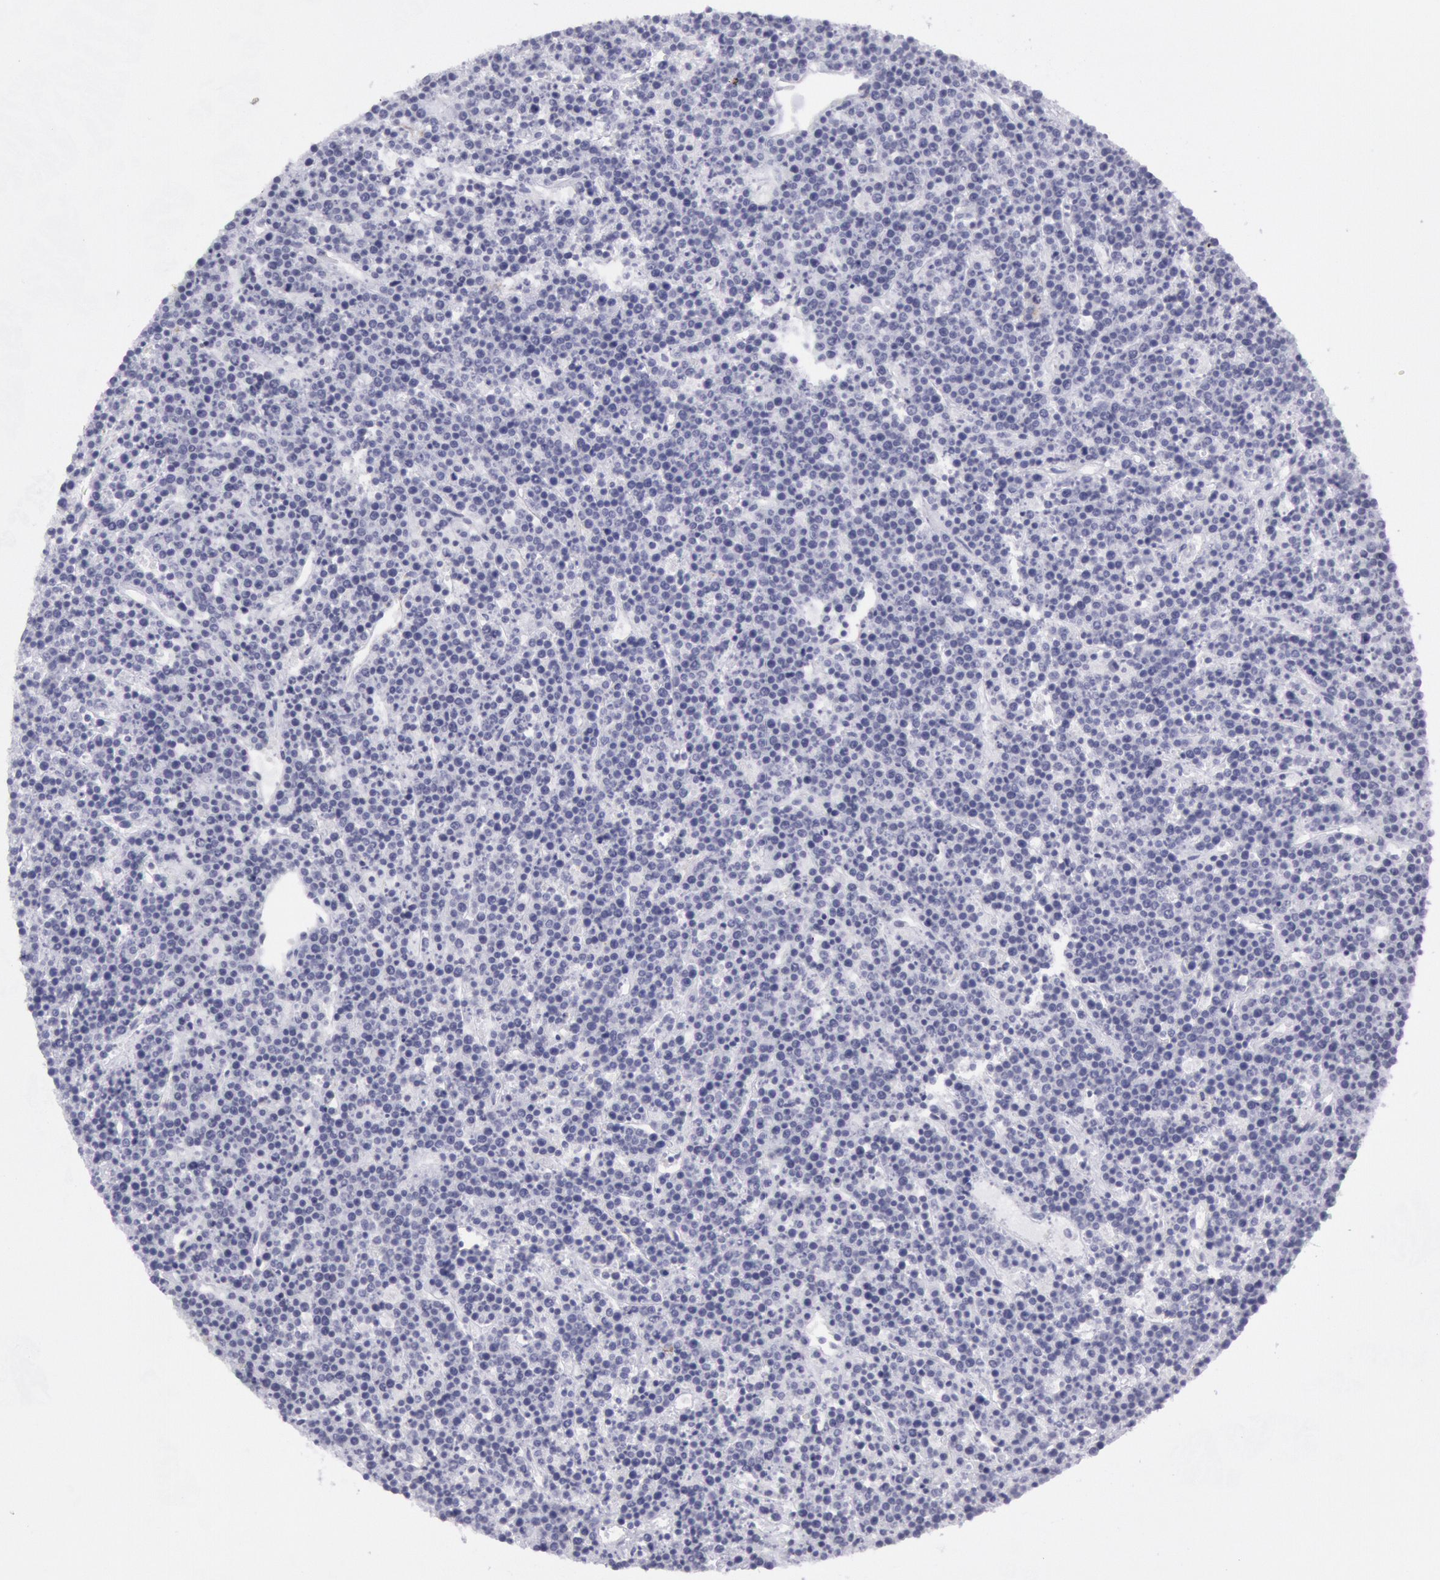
{"staining": {"intensity": "negative", "quantity": "none", "location": "none"}, "tissue": "lymphoma", "cell_type": "Tumor cells", "image_type": "cancer", "snomed": [{"axis": "morphology", "description": "Malignant lymphoma, non-Hodgkin's type, High grade"}, {"axis": "topography", "description": "Ovary"}], "caption": "Human malignant lymphoma, non-Hodgkin's type (high-grade) stained for a protein using IHC shows no expression in tumor cells.", "gene": "CDH13", "patient": {"sex": "female", "age": 56}}